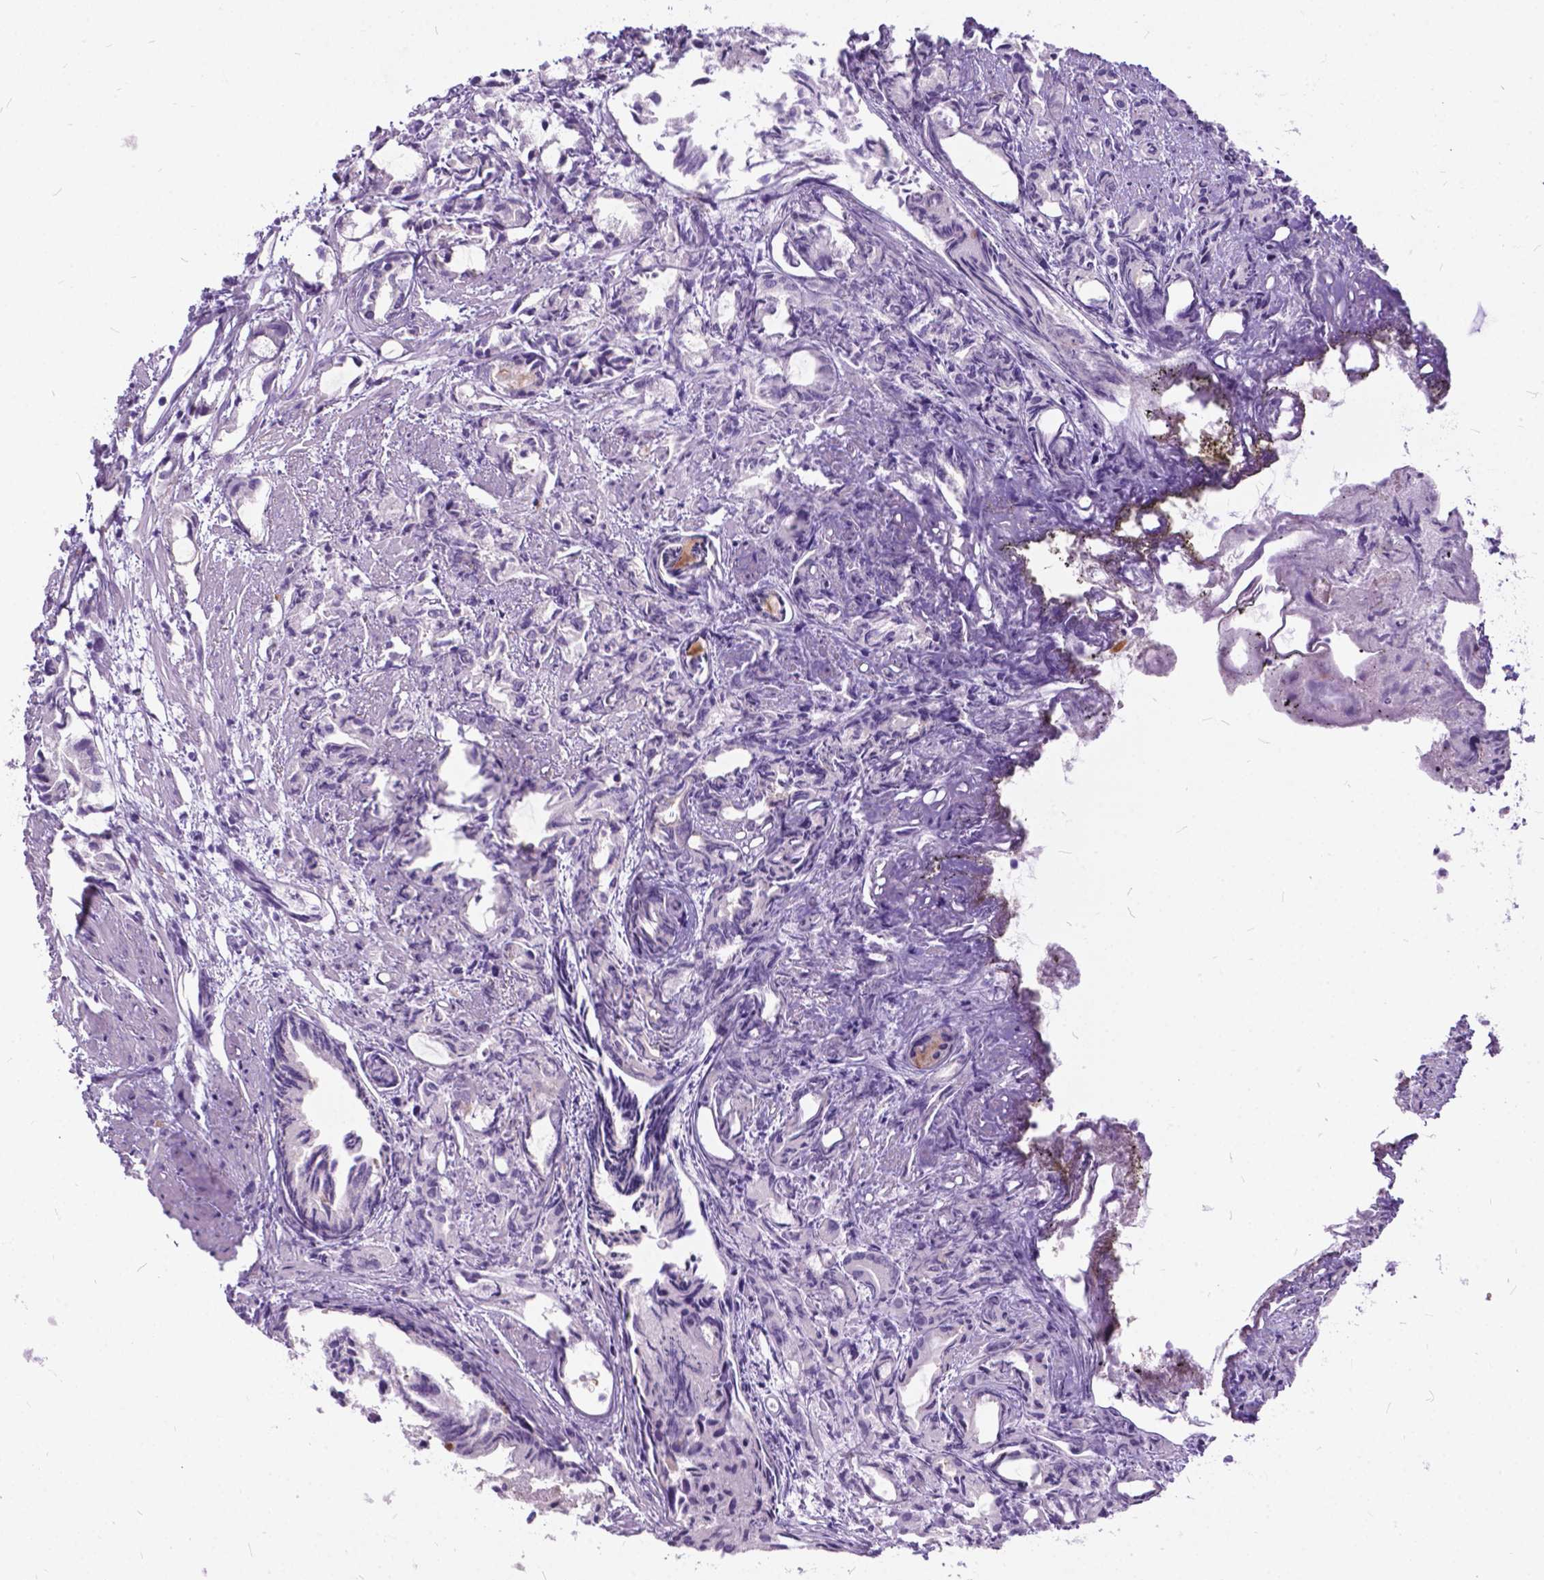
{"staining": {"intensity": "negative", "quantity": "none", "location": "none"}, "tissue": "prostate cancer", "cell_type": "Tumor cells", "image_type": "cancer", "snomed": [{"axis": "morphology", "description": "Adenocarcinoma, High grade"}, {"axis": "topography", "description": "Prostate"}], "caption": "DAB immunohistochemical staining of human prostate cancer (adenocarcinoma (high-grade)) shows no significant positivity in tumor cells.", "gene": "BSND", "patient": {"sex": "male", "age": 79}}